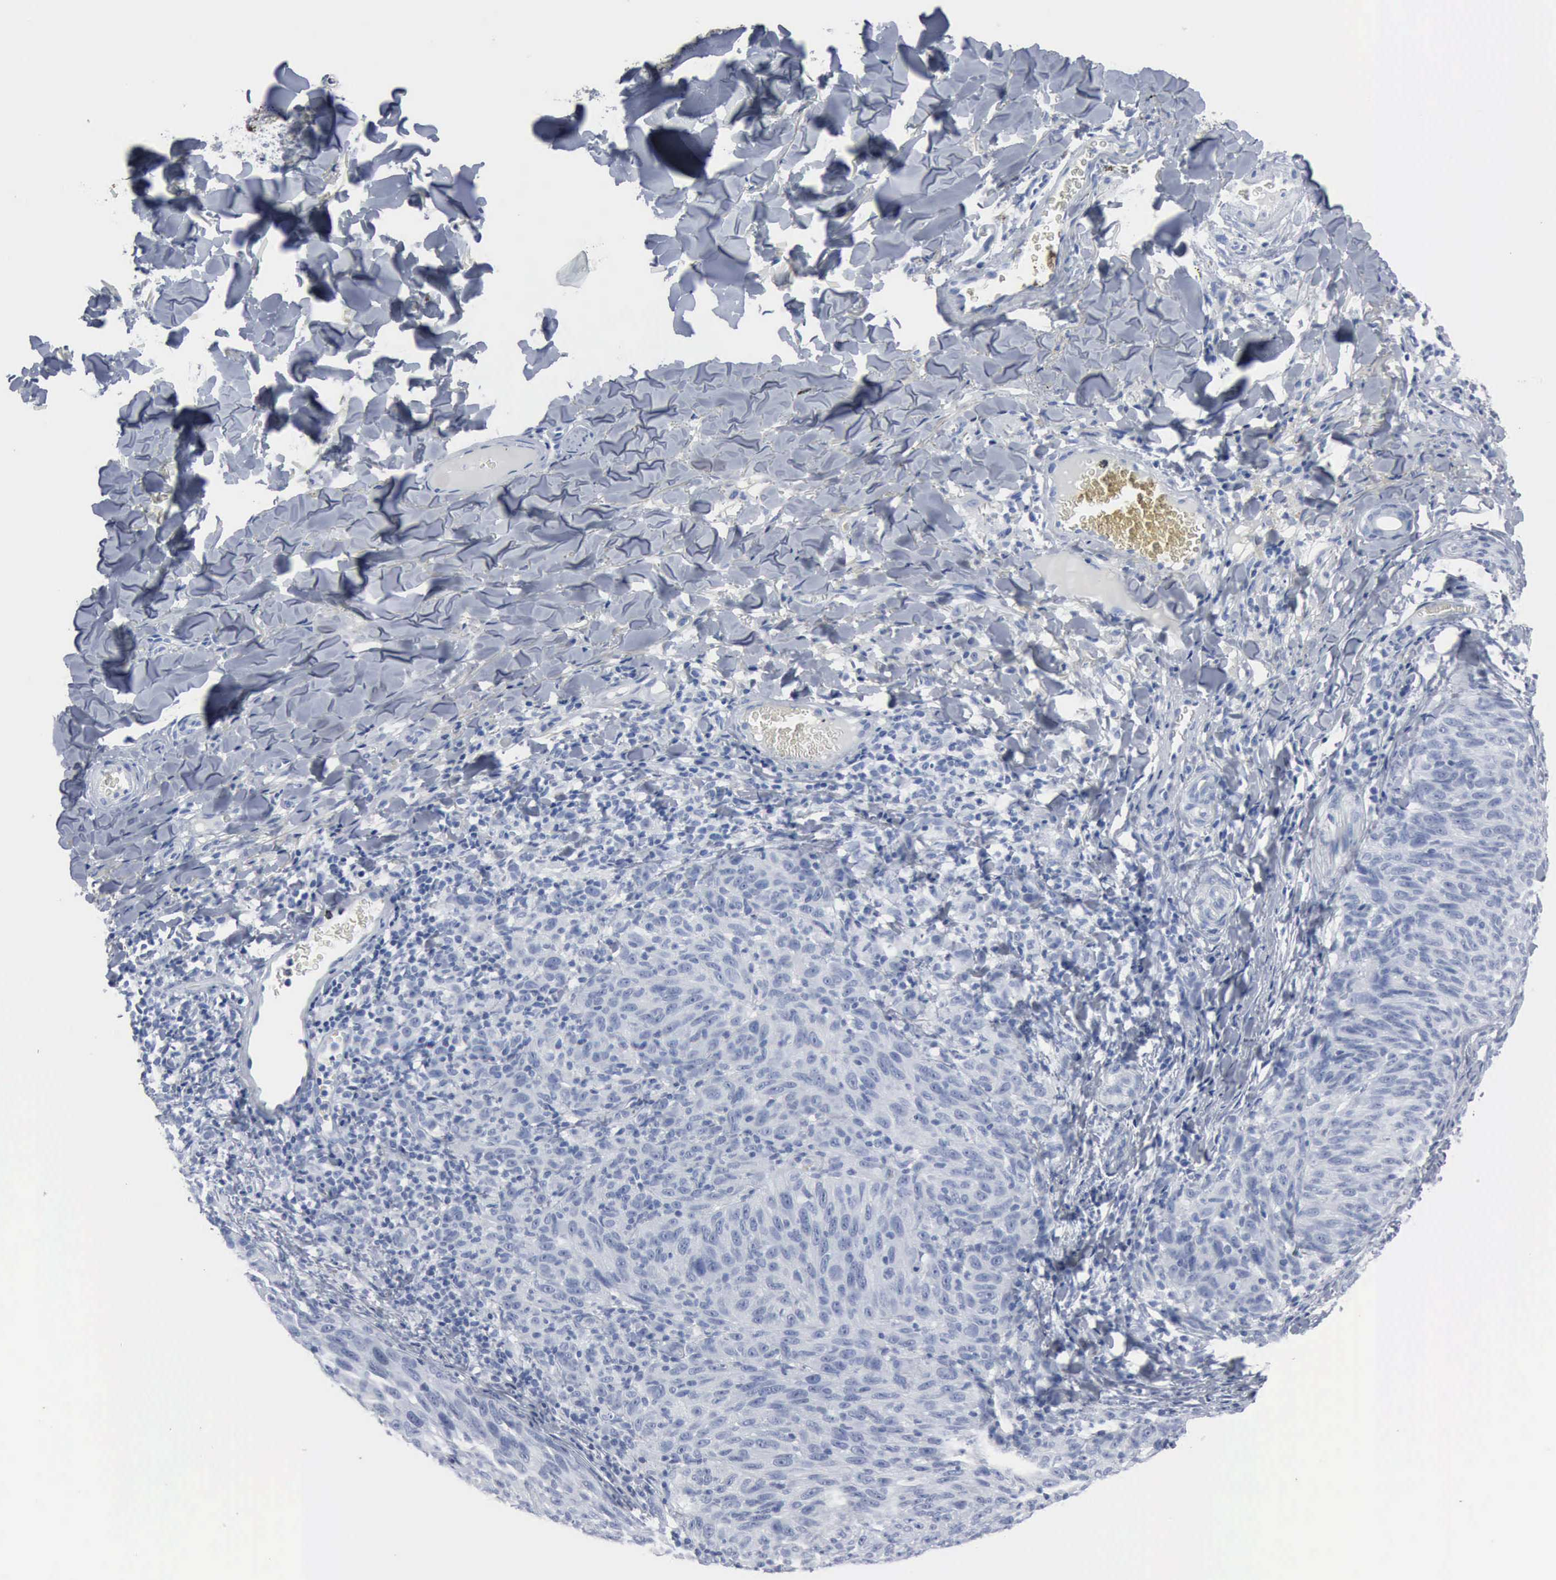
{"staining": {"intensity": "negative", "quantity": "none", "location": "none"}, "tissue": "melanoma", "cell_type": "Tumor cells", "image_type": "cancer", "snomed": [{"axis": "morphology", "description": "Malignant melanoma, NOS"}, {"axis": "topography", "description": "Skin"}], "caption": "A high-resolution photomicrograph shows IHC staining of malignant melanoma, which reveals no significant expression in tumor cells.", "gene": "DMD", "patient": {"sex": "male", "age": 76}}